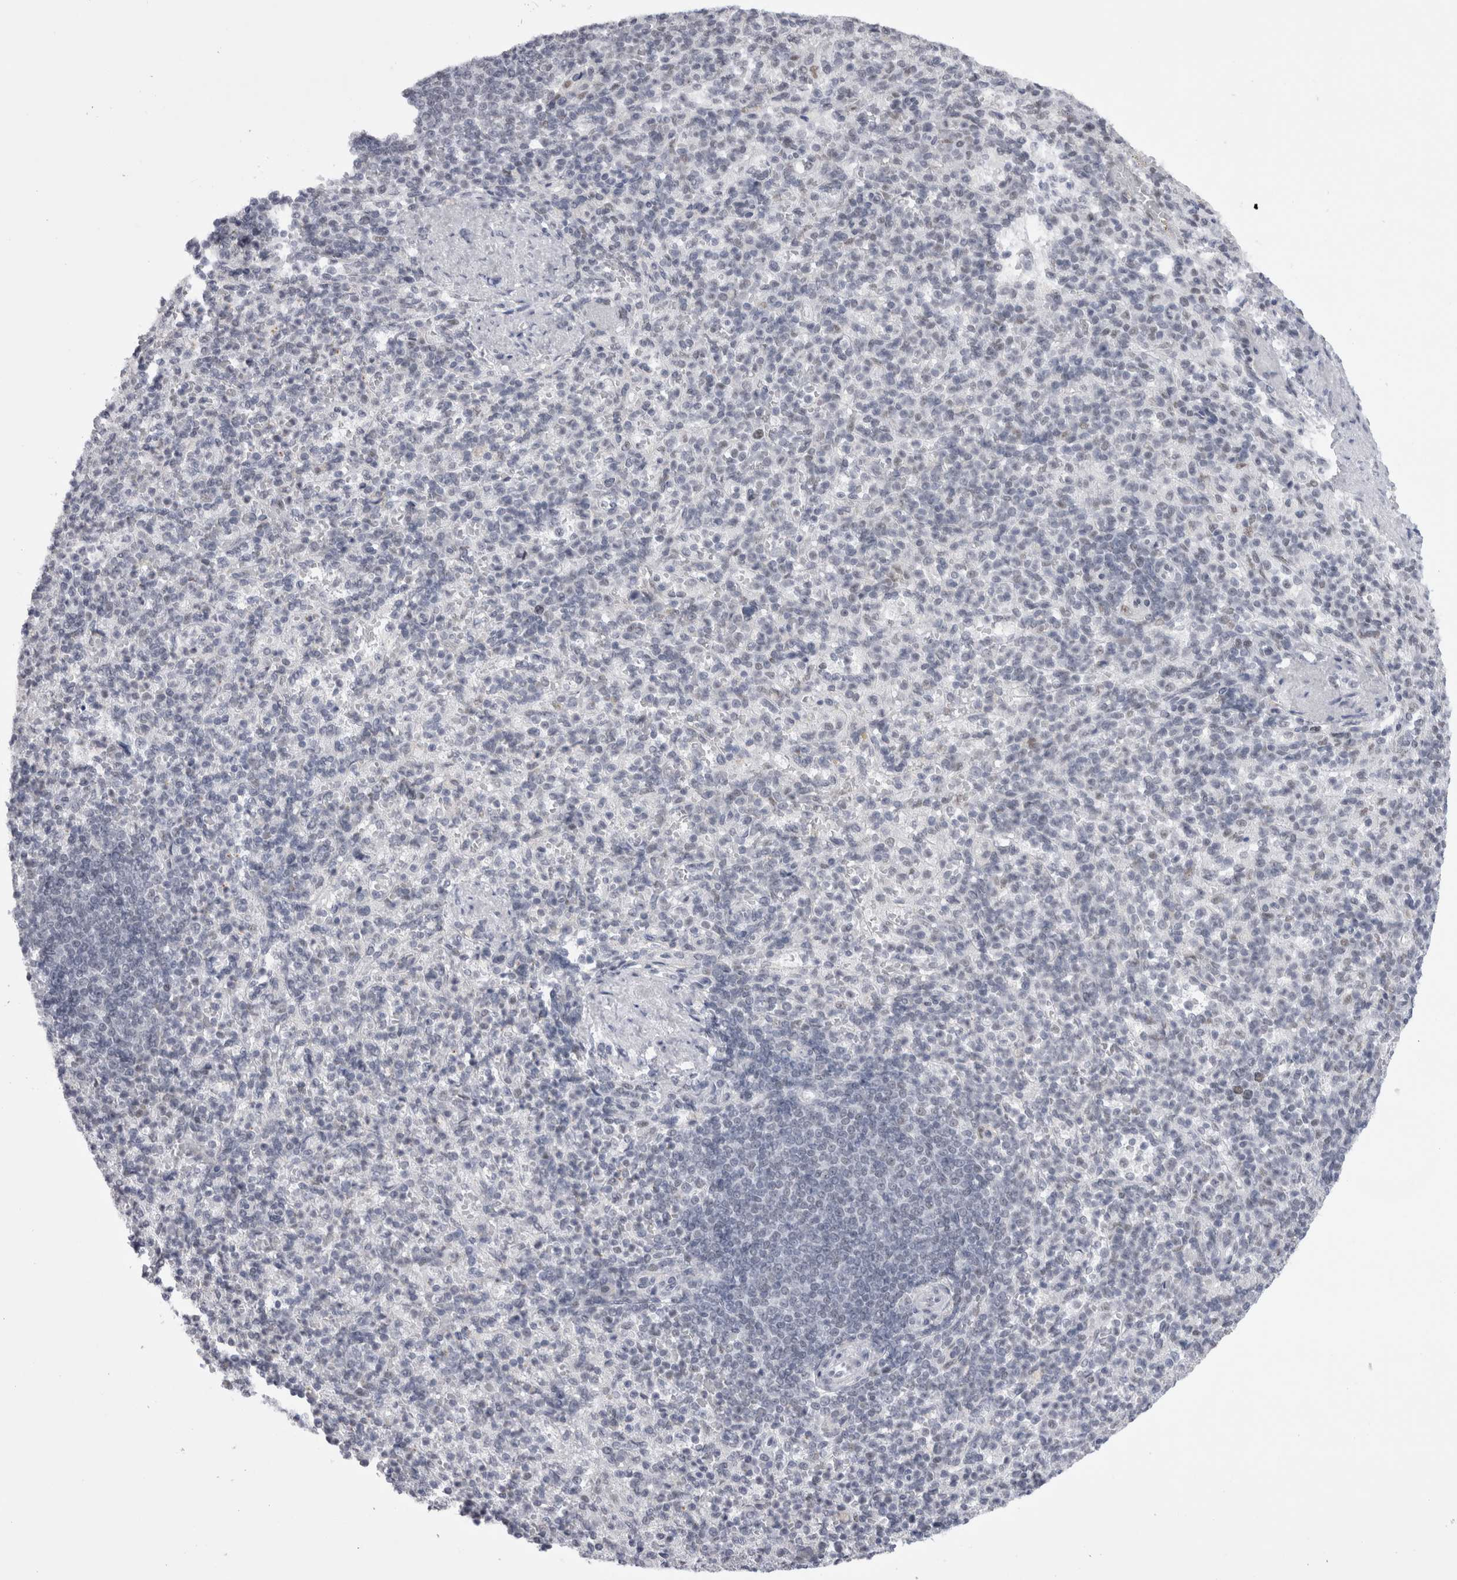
{"staining": {"intensity": "negative", "quantity": "none", "location": "none"}, "tissue": "spleen", "cell_type": "Cells in red pulp", "image_type": "normal", "snomed": [{"axis": "morphology", "description": "Normal tissue, NOS"}, {"axis": "topography", "description": "Spleen"}], "caption": "Immunohistochemistry micrograph of unremarkable spleen: spleen stained with DAB (3,3'-diaminobenzidine) reveals no significant protein expression in cells in red pulp. (Immunohistochemistry (ihc), brightfield microscopy, high magnification).", "gene": "API5", "patient": {"sex": "female", "age": 74}}